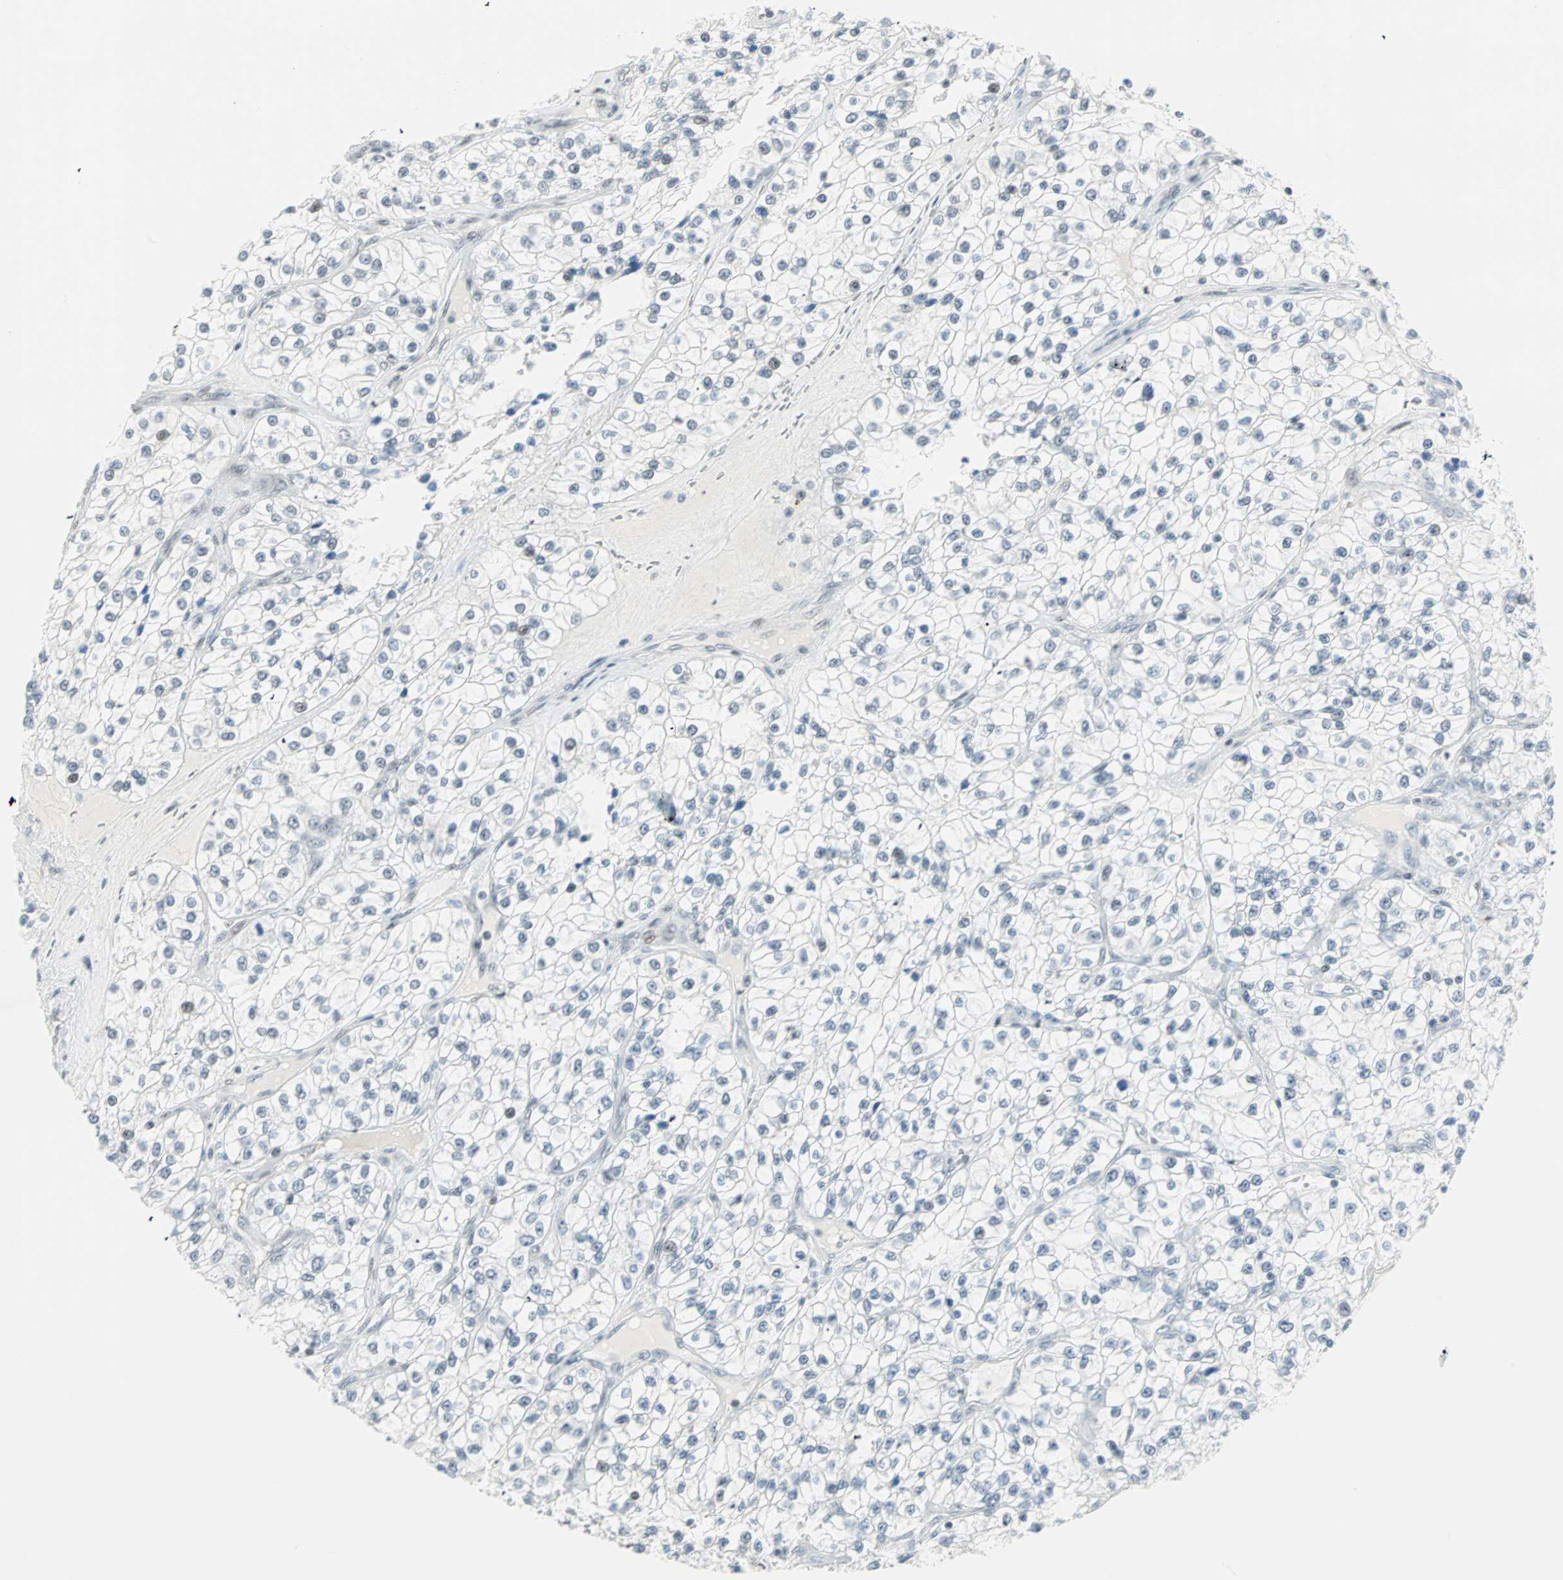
{"staining": {"intensity": "negative", "quantity": "none", "location": "none"}, "tissue": "renal cancer", "cell_type": "Tumor cells", "image_type": "cancer", "snomed": [{"axis": "morphology", "description": "Adenocarcinoma, NOS"}, {"axis": "topography", "description": "Kidney"}], "caption": "The histopathology image shows no significant expression in tumor cells of renal cancer.", "gene": "PKNOX1", "patient": {"sex": "female", "age": 57}}